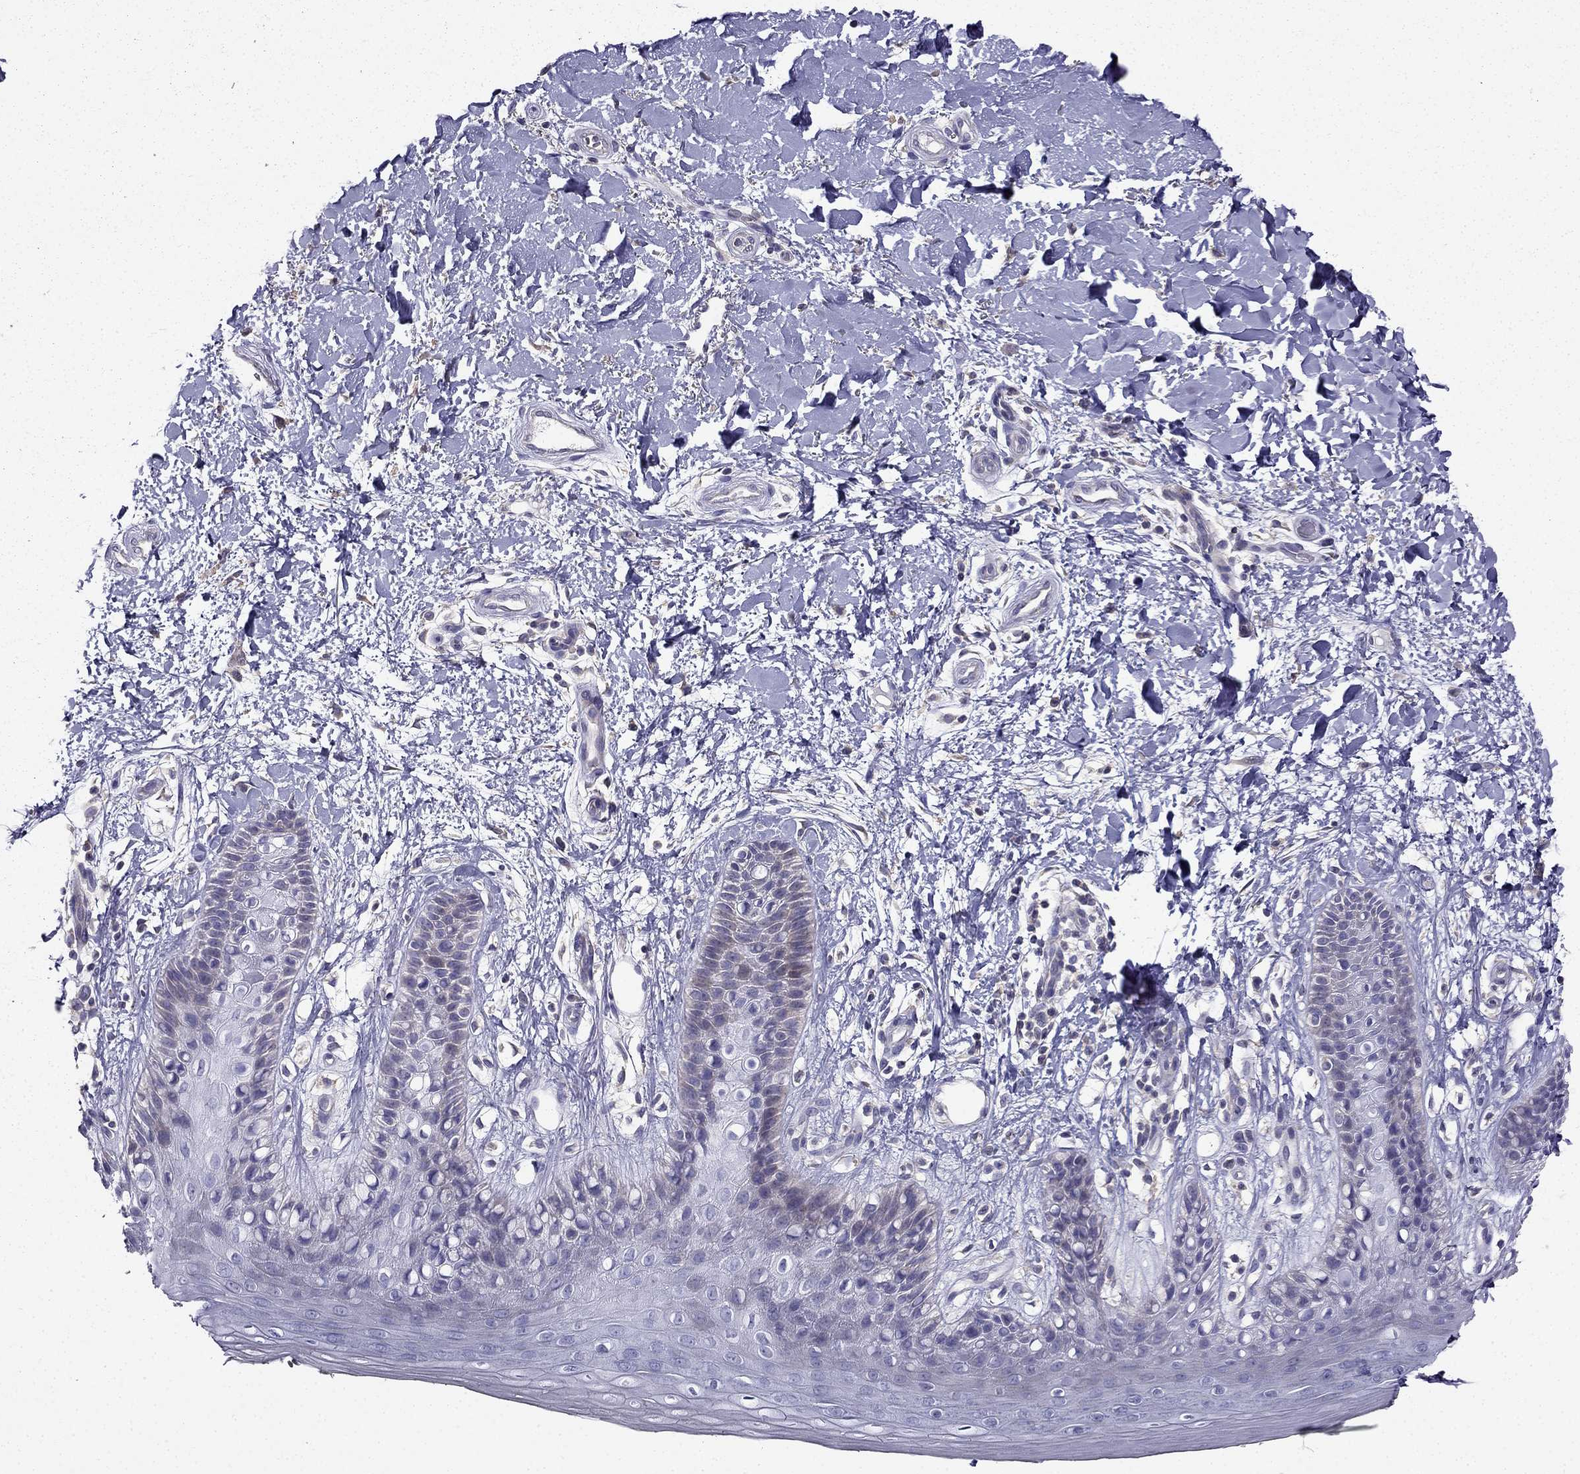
{"staining": {"intensity": "negative", "quantity": "none", "location": "none"}, "tissue": "skin", "cell_type": "Epidermal cells", "image_type": "normal", "snomed": [{"axis": "morphology", "description": "Normal tissue, NOS"}, {"axis": "topography", "description": "Anal"}], "caption": "A histopathology image of human skin is negative for staining in epidermal cells. (Brightfield microscopy of DAB (3,3'-diaminobenzidine) immunohistochemistry (IHC) at high magnification).", "gene": "AS3MT", "patient": {"sex": "male", "age": 36}}